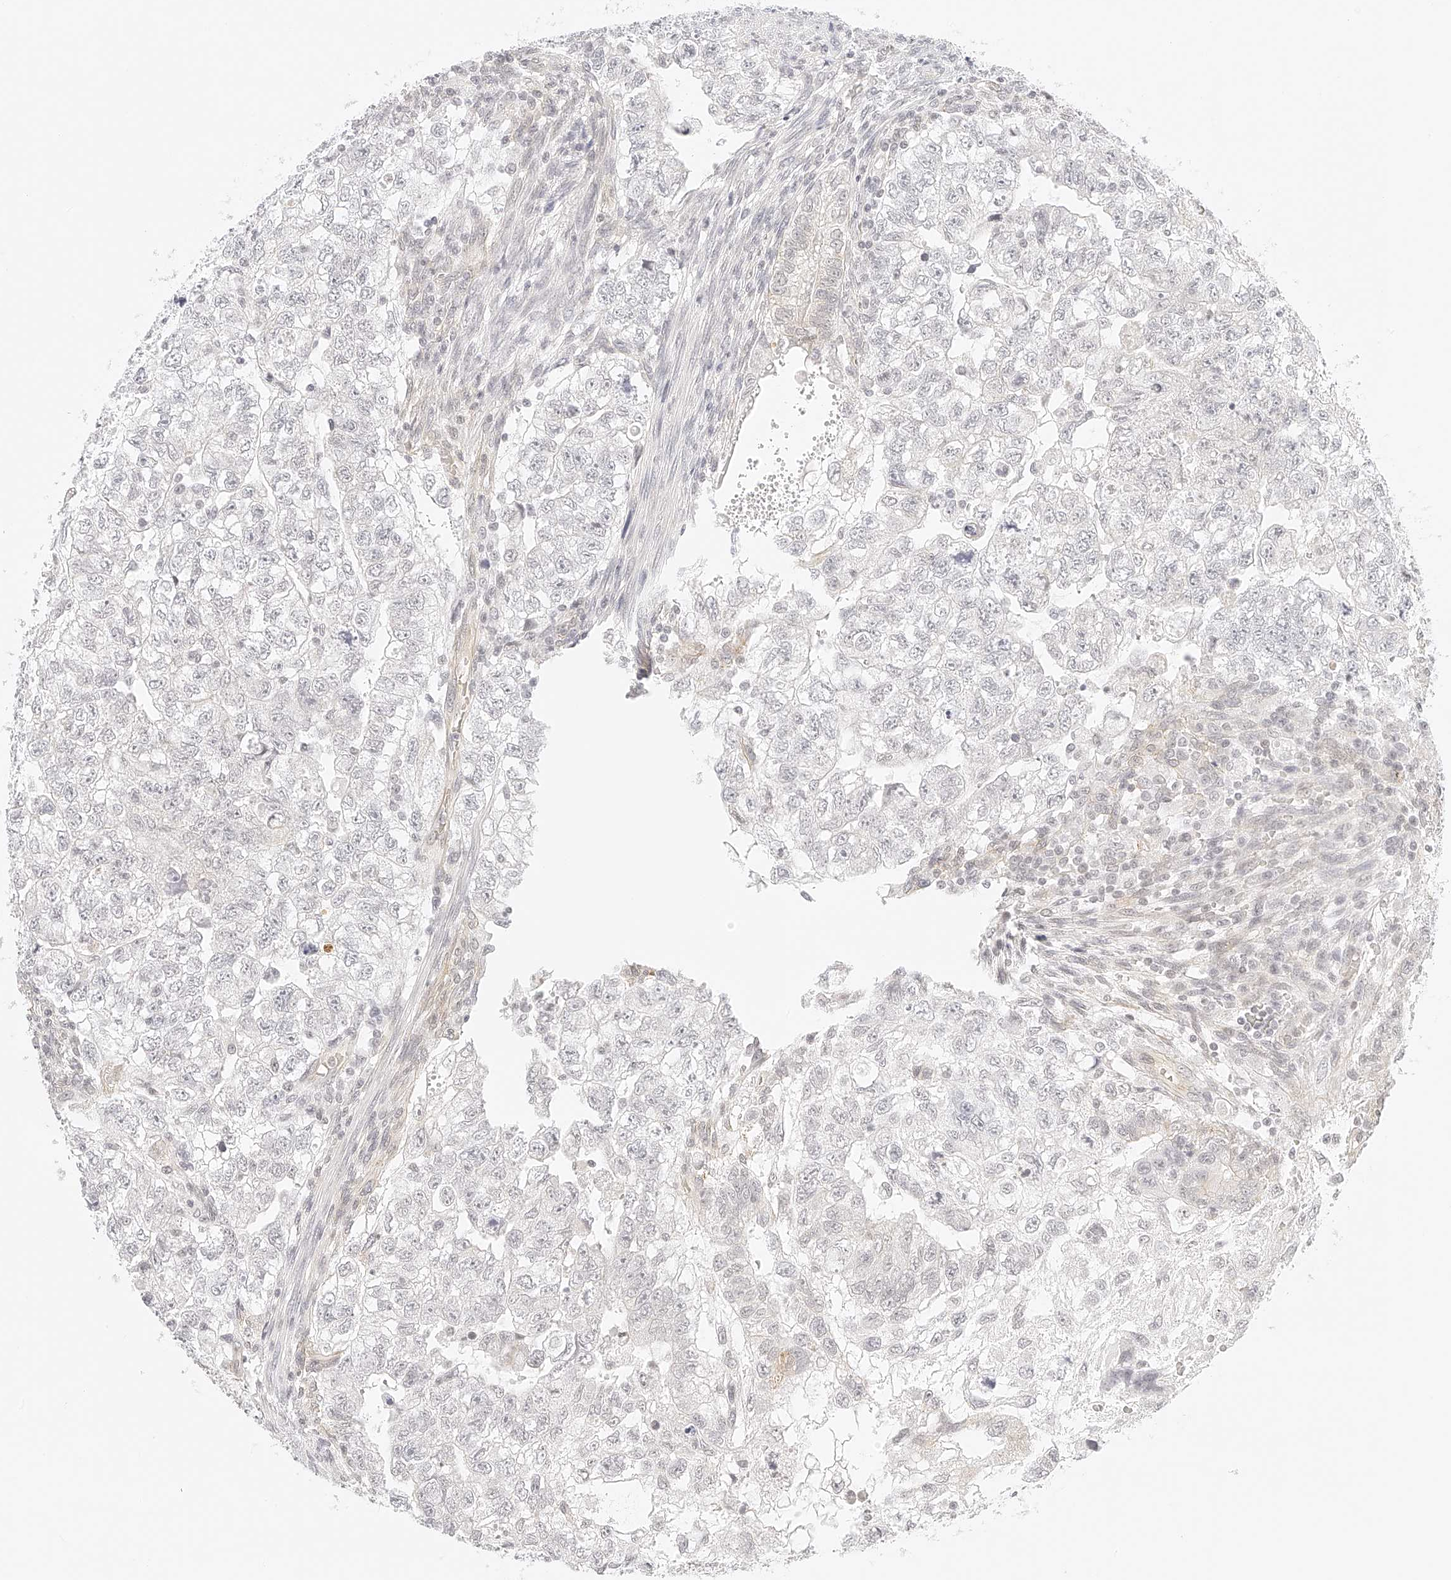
{"staining": {"intensity": "negative", "quantity": "none", "location": "none"}, "tissue": "testis cancer", "cell_type": "Tumor cells", "image_type": "cancer", "snomed": [{"axis": "morphology", "description": "Carcinoma, Embryonal, NOS"}, {"axis": "topography", "description": "Testis"}], "caption": "Immunohistochemistry image of human testis embryonal carcinoma stained for a protein (brown), which reveals no expression in tumor cells.", "gene": "ZFP69", "patient": {"sex": "male", "age": 37}}